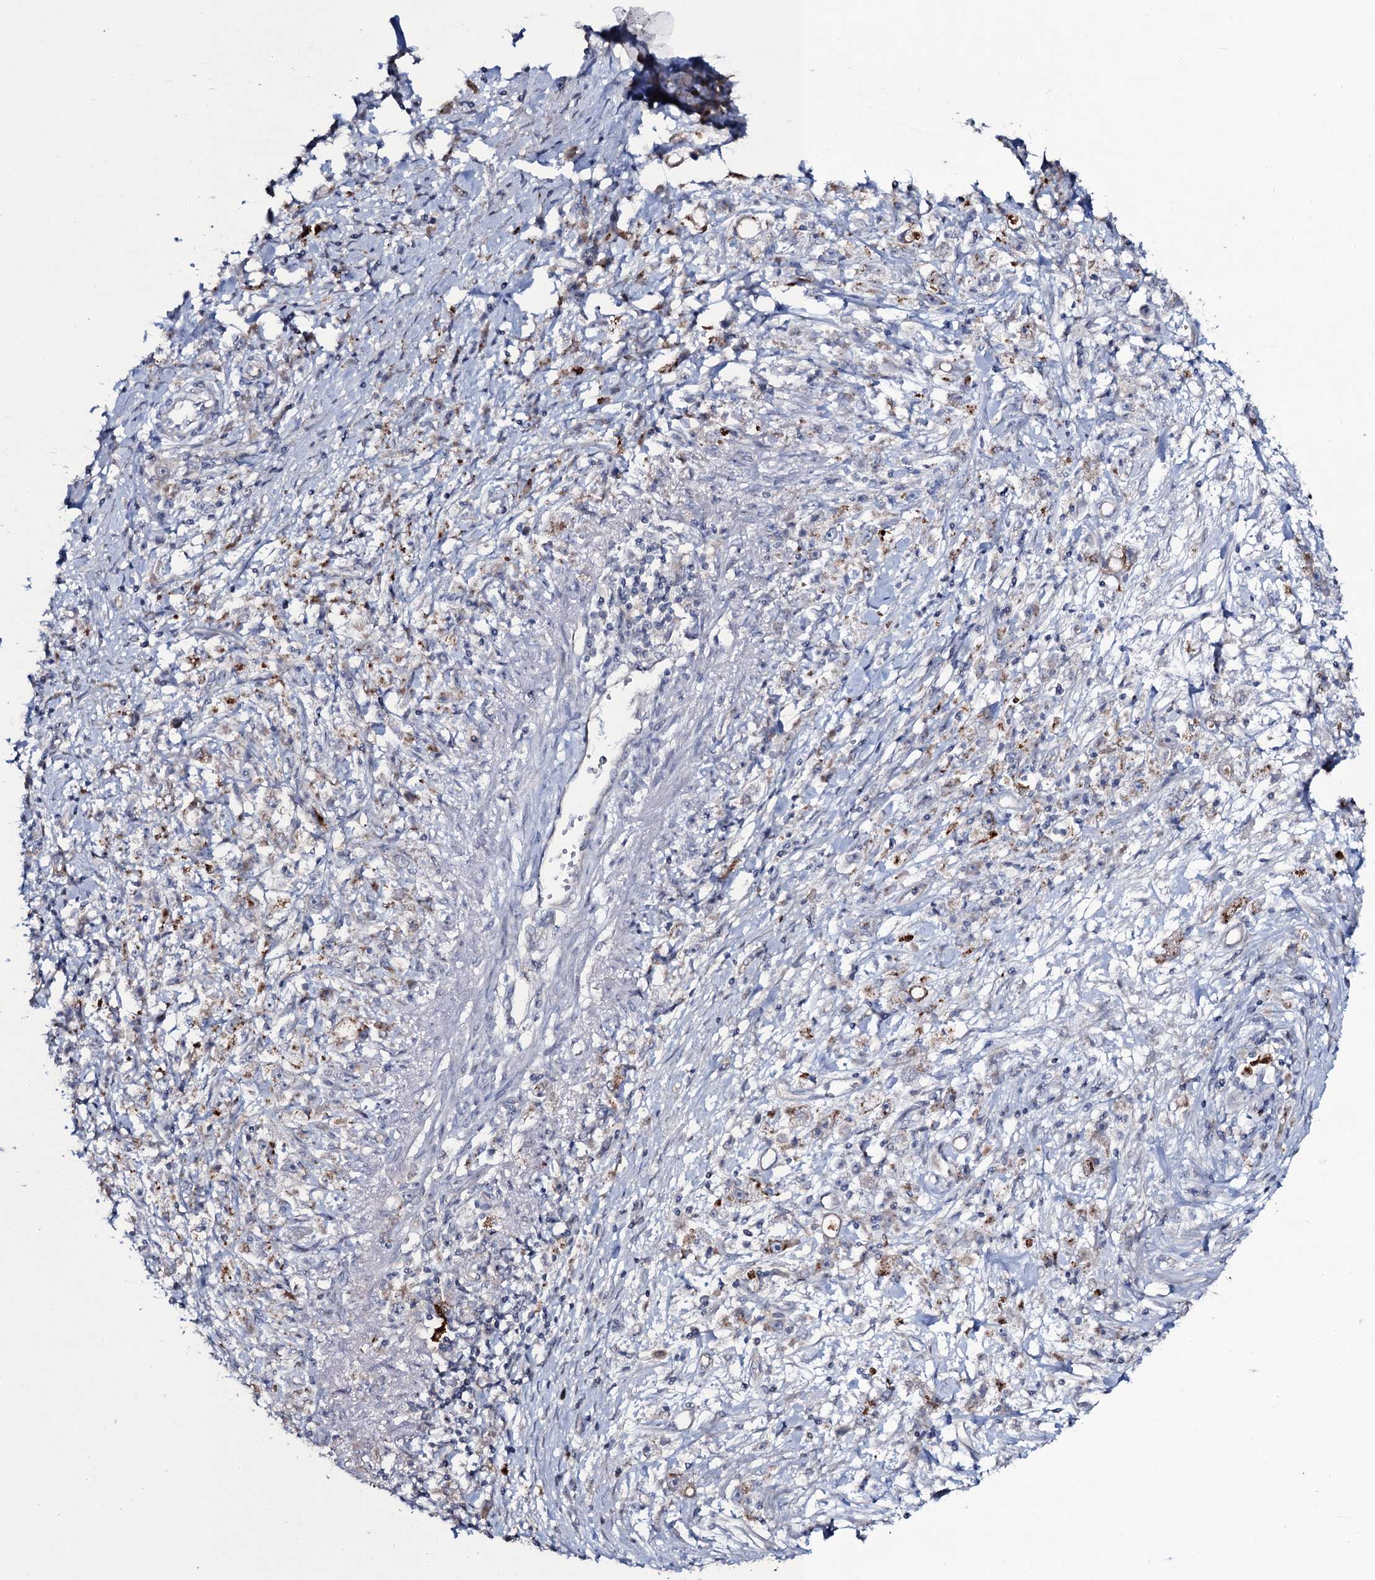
{"staining": {"intensity": "moderate", "quantity": "<25%", "location": "cytoplasmic/membranous"}, "tissue": "stomach cancer", "cell_type": "Tumor cells", "image_type": "cancer", "snomed": [{"axis": "morphology", "description": "Adenocarcinoma, NOS"}, {"axis": "topography", "description": "Stomach"}], "caption": "This micrograph exhibits IHC staining of stomach adenocarcinoma, with low moderate cytoplasmic/membranous positivity in approximately <25% of tumor cells.", "gene": "SNAP23", "patient": {"sex": "female", "age": 59}}